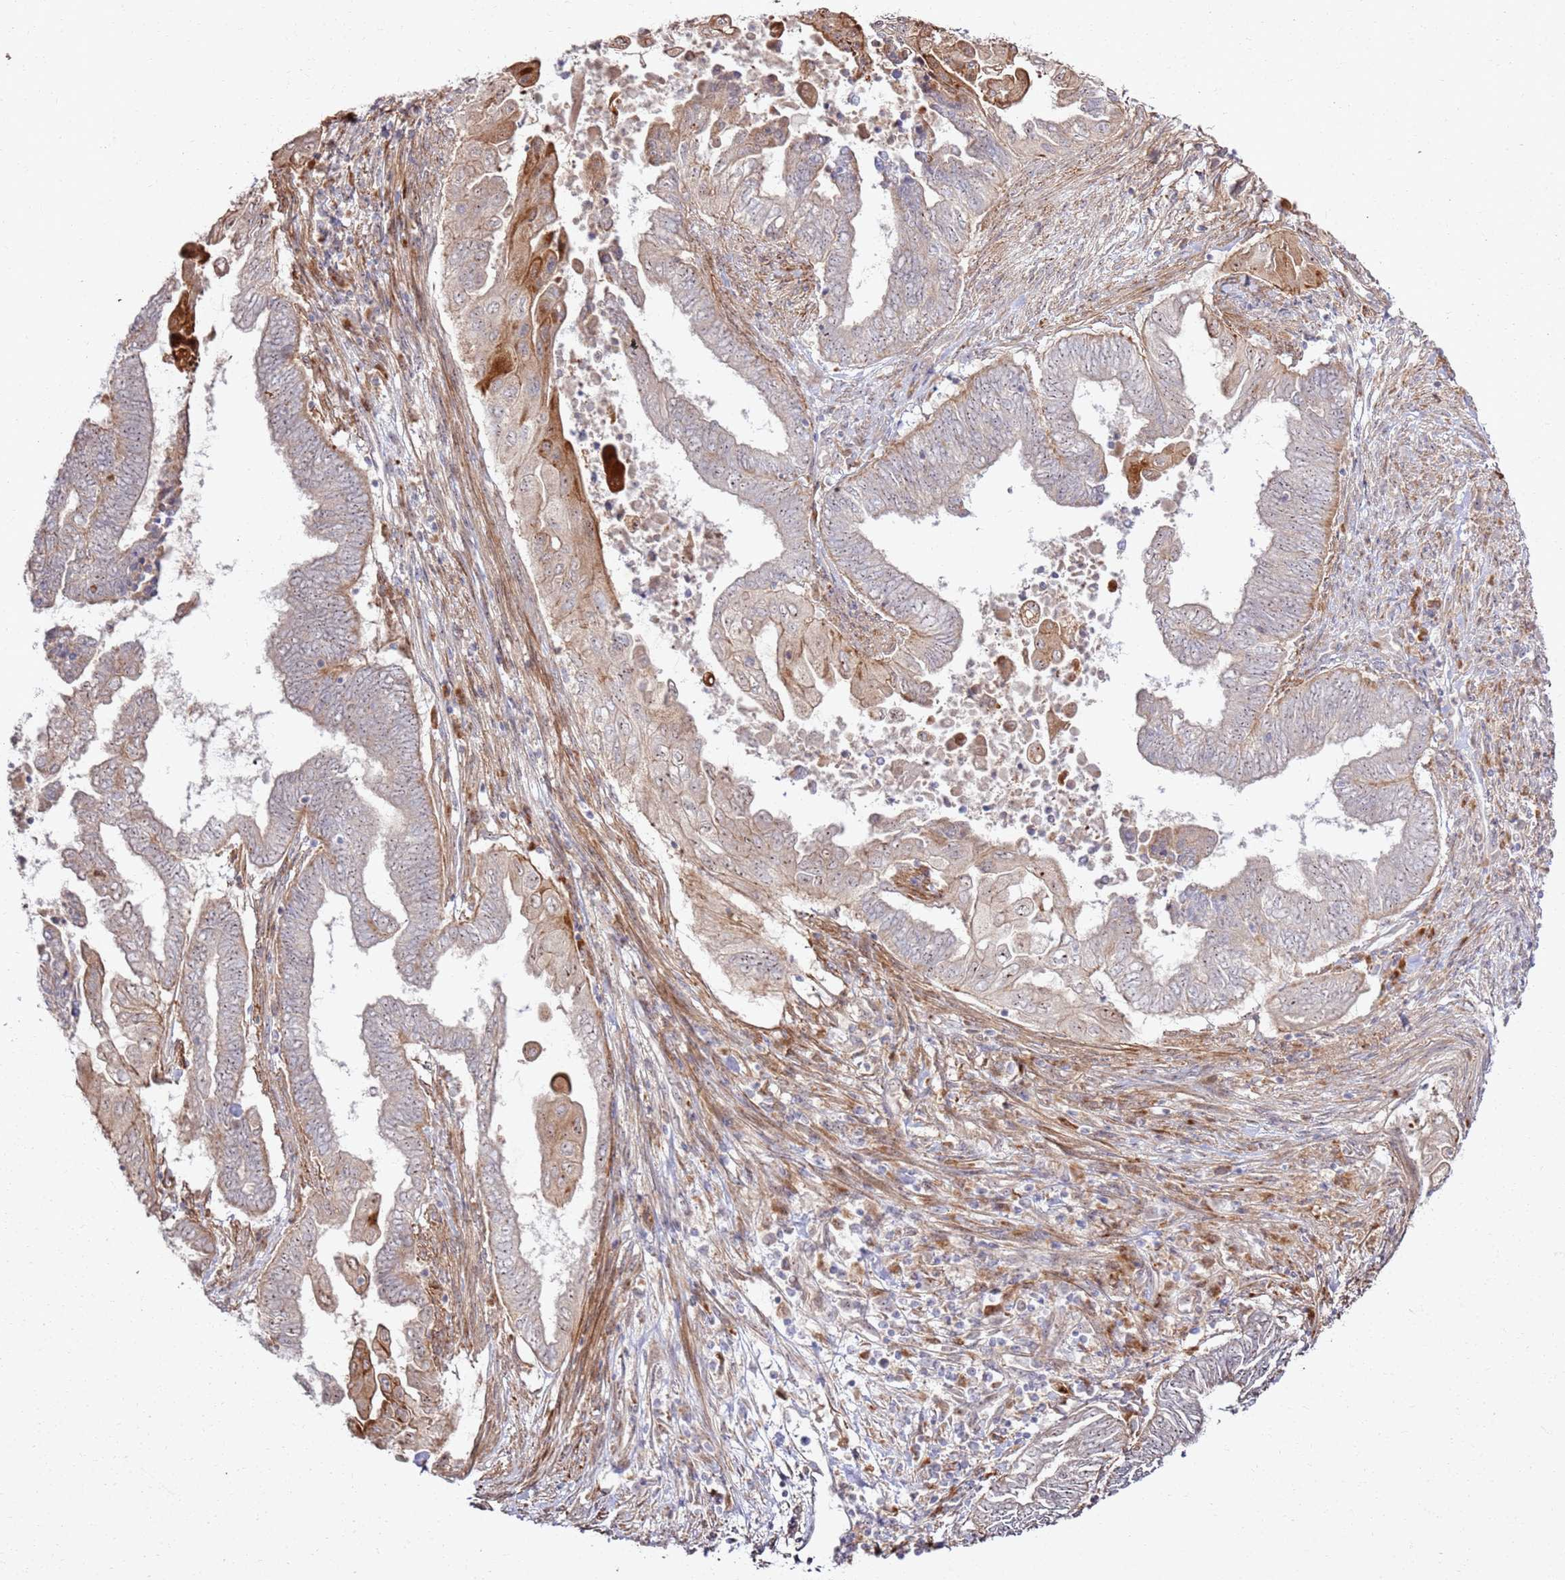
{"staining": {"intensity": "moderate", "quantity": "<25%", "location": "cytoplasmic/membranous,nuclear"}, "tissue": "endometrial cancer", "cell_type": "Tumor cells", "image_type": "cancer", "snomed": [{"axis": "morphology", "description": "Adenocarcinoma, NOS"}, {"axis": "topography", "description": "Uterus"}, {"axis": "topography", "description": "Endometrium"}], "caption": "High-magnification brightfield microscopy of endometrial cancer (adenocarcinoma) stained with DAB (brown) and counterstained with hematoxylin (blue). tumor cells exhibit moderate cytoplasmic/membranous and nuclear expression is present in approximately<25% of cells. (brown staining indicates protein expression, while blue staining denotes nuclei).", "gene": "CNPY1", "patient": {"sex": "female", "age": 70}}